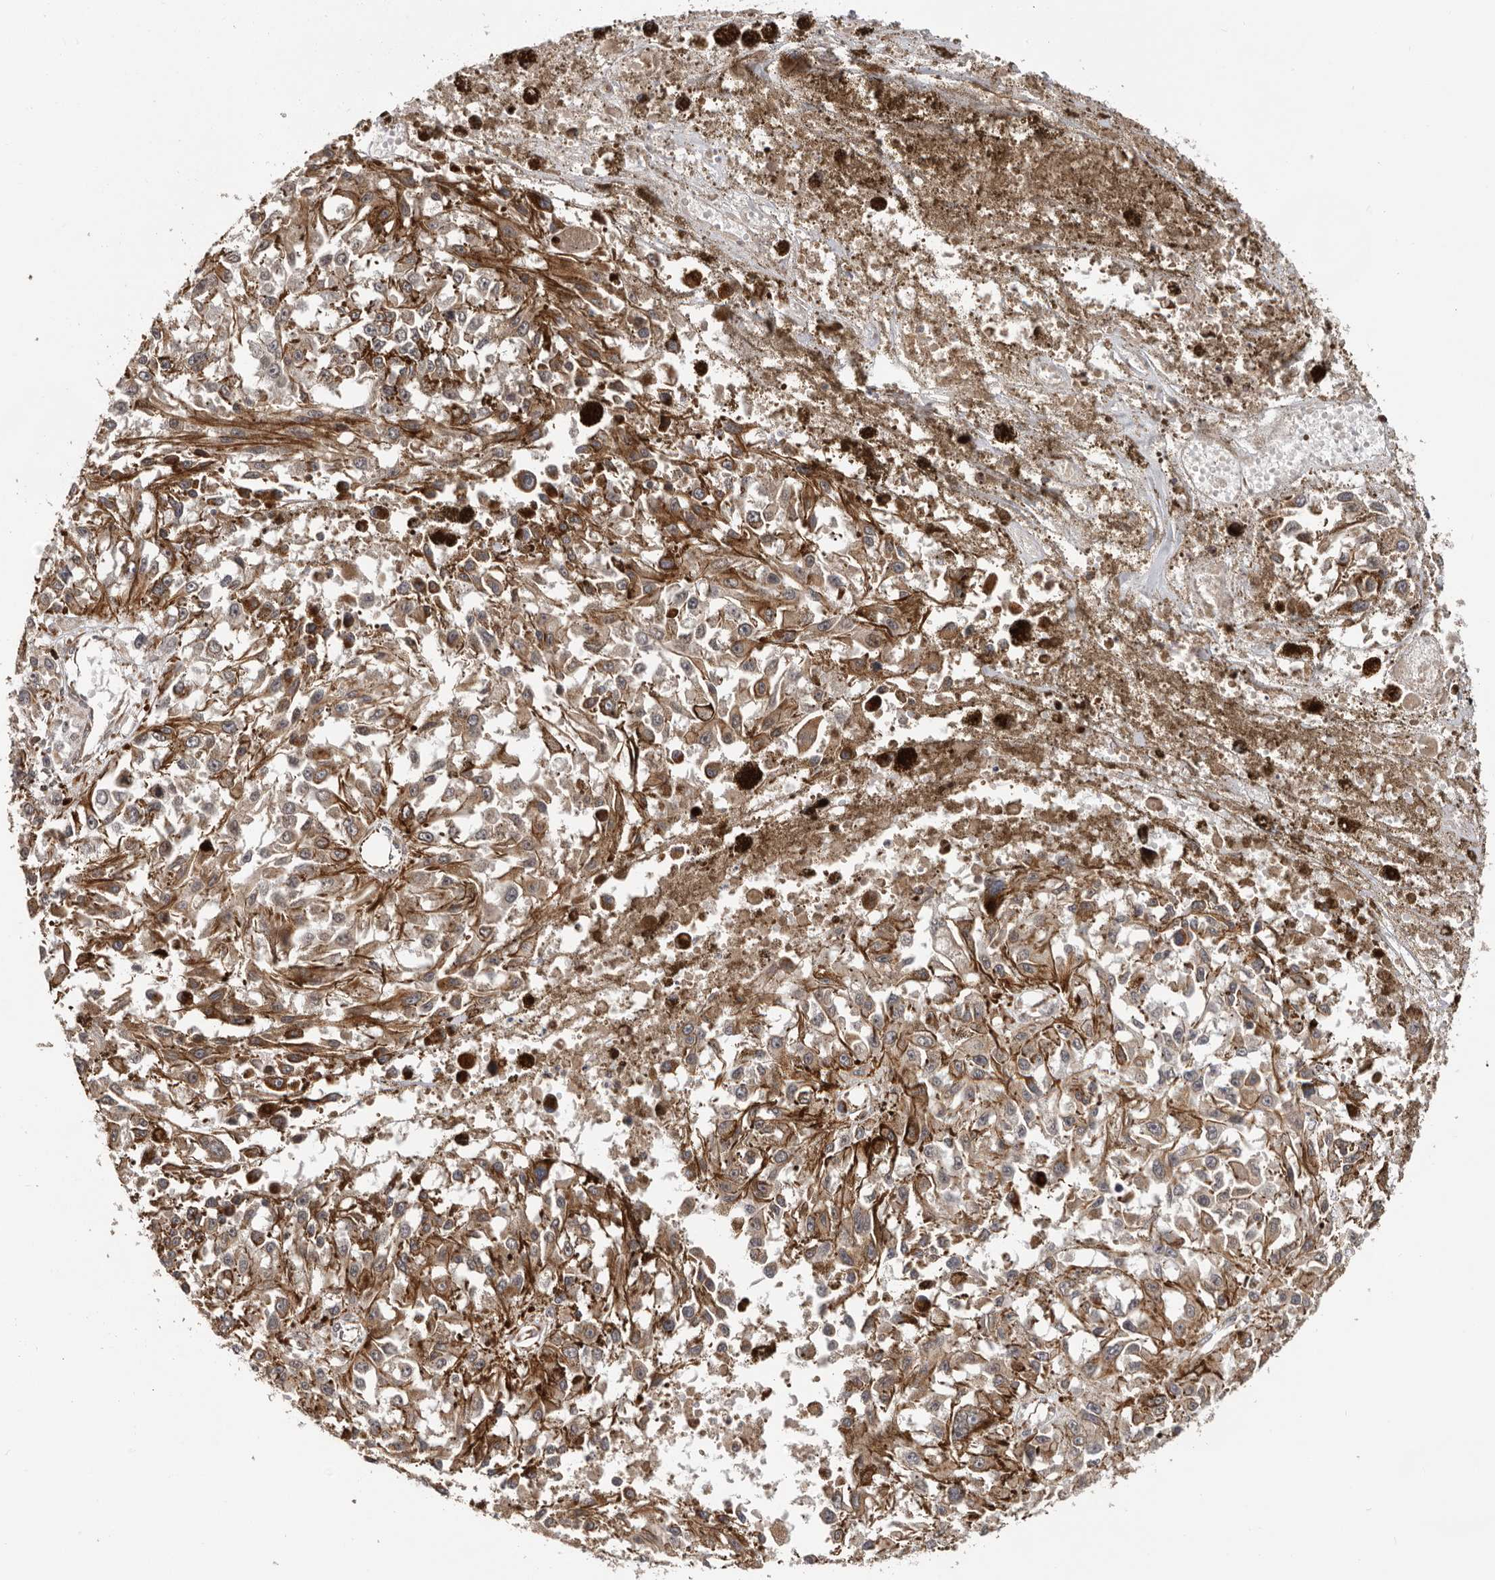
{"staining": {"intensity": "moderate", "quantity": "25%-75%", "location": "cytoplasmic/membranous"}, "tissue": "melanoma", "cell_type": "Tumor cells", "image_type": "cancer", "snomed": [{"axis": "morphology", "description": "Malignant melanoma, Metastatic site"}, {"axis": "topography", "description": "Lymph node"}], "caption": "Protein analysis of melanoma tissue demonstrates moderate cytoplasmic/membranous staining in about 25%-75% of tumor cells. The staining was performed using DAB (3,3'-diaminobenzidine), with brown indicating positive protein expression. Nuclei are stained blue with hematoxylin.", "gene": "RNF157", "patient": {"sex": "male", "age": 59}}